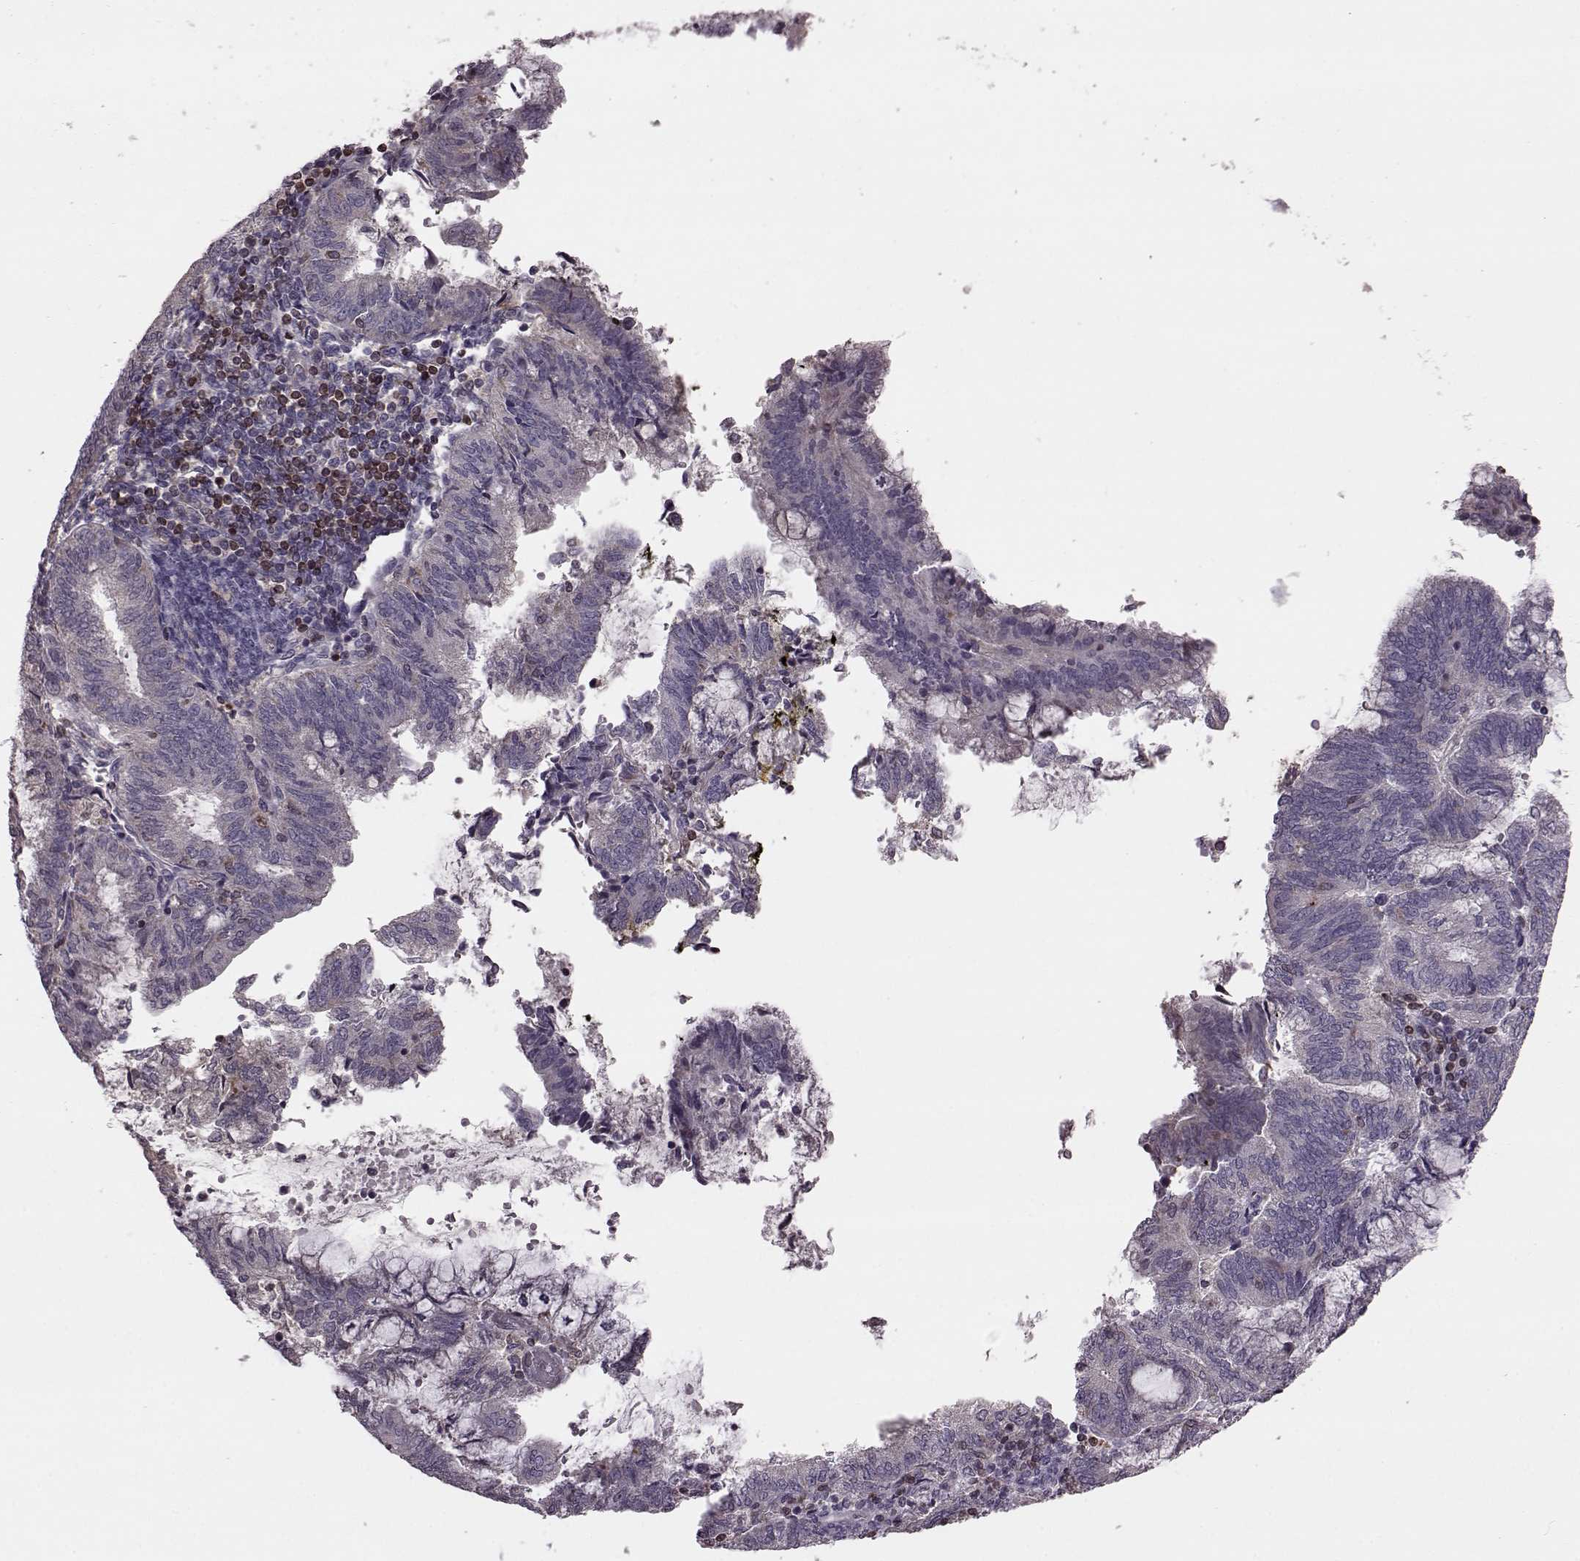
{"staining": {"intensity": "negative", "quantity": "none", "location": "none"}, "tissue": "endometrial cancer", "cell_type": "Tumor cells", "image_type": "cancer", "snomed": [{"axis": "morphology", "description": "Adenocarcinoma, NOS"}, {"axis": "topography", "description": "Endometrium"}], "caption": "Tumor cells show no significant positivity in endometrial cancer.", "gene": "CDC42SE1", "patient": {"sex": "female", "age": 65}}